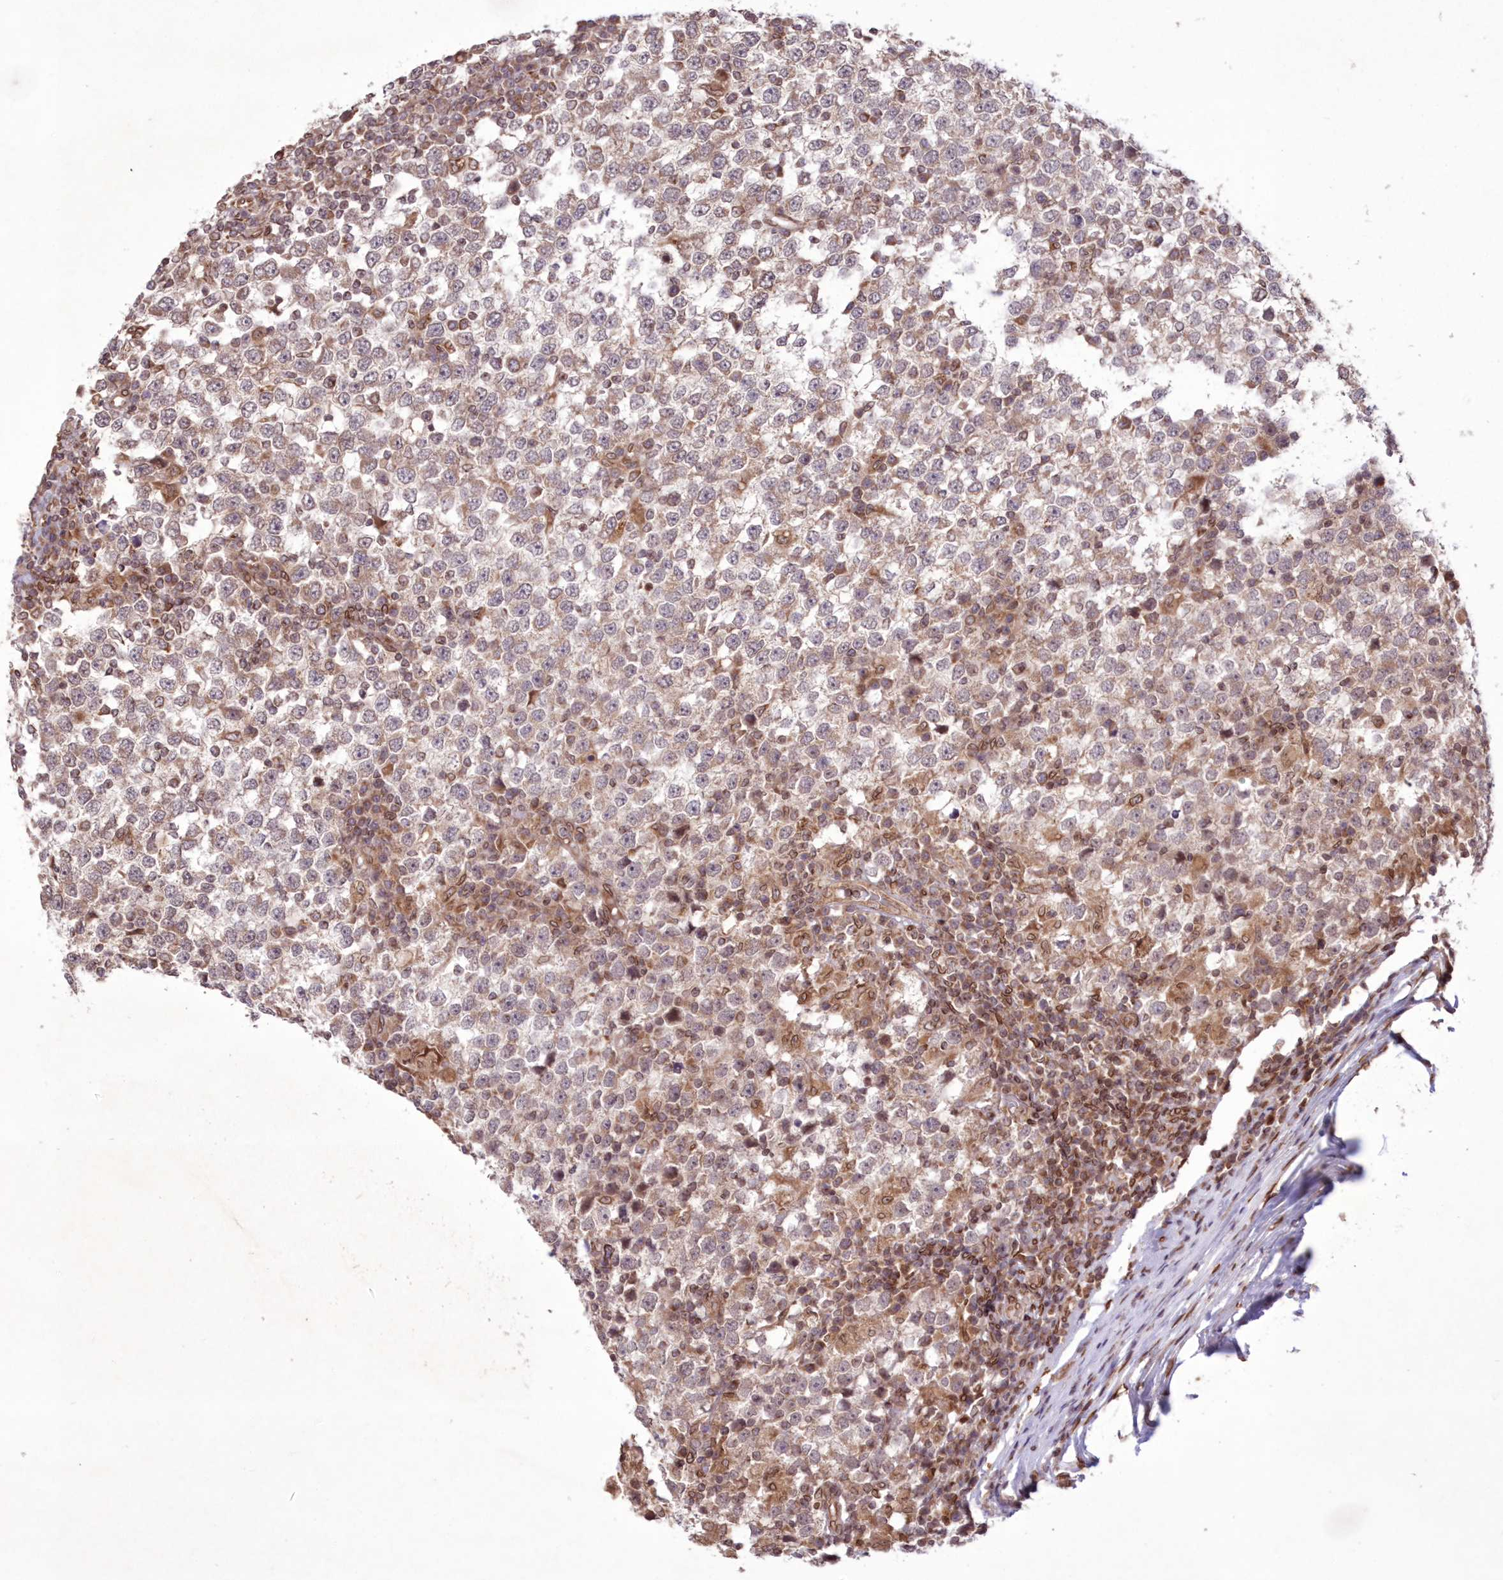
{"staining": {"intensity": "weak", "quantity": "25%-75%", "location": "cytoplasmic/membranous"}, "tissue": "testis cancer", "cell_type": "Tumor cells", "image_type": "cancer", "snomed": [{"axis": "morphology", "description": "Seminoma, NOS"}, {"axis": "topography", "description": "Testis"}], "caption": "Immunohistochemistry of testis cancer (seminoma) reveals low levels of weak cytoplasmic/membranous positivity in approximately 25%-75% of tumor cells.", "gene": "DNAJC27", "patient": {"sex": "male", "age": 65}}